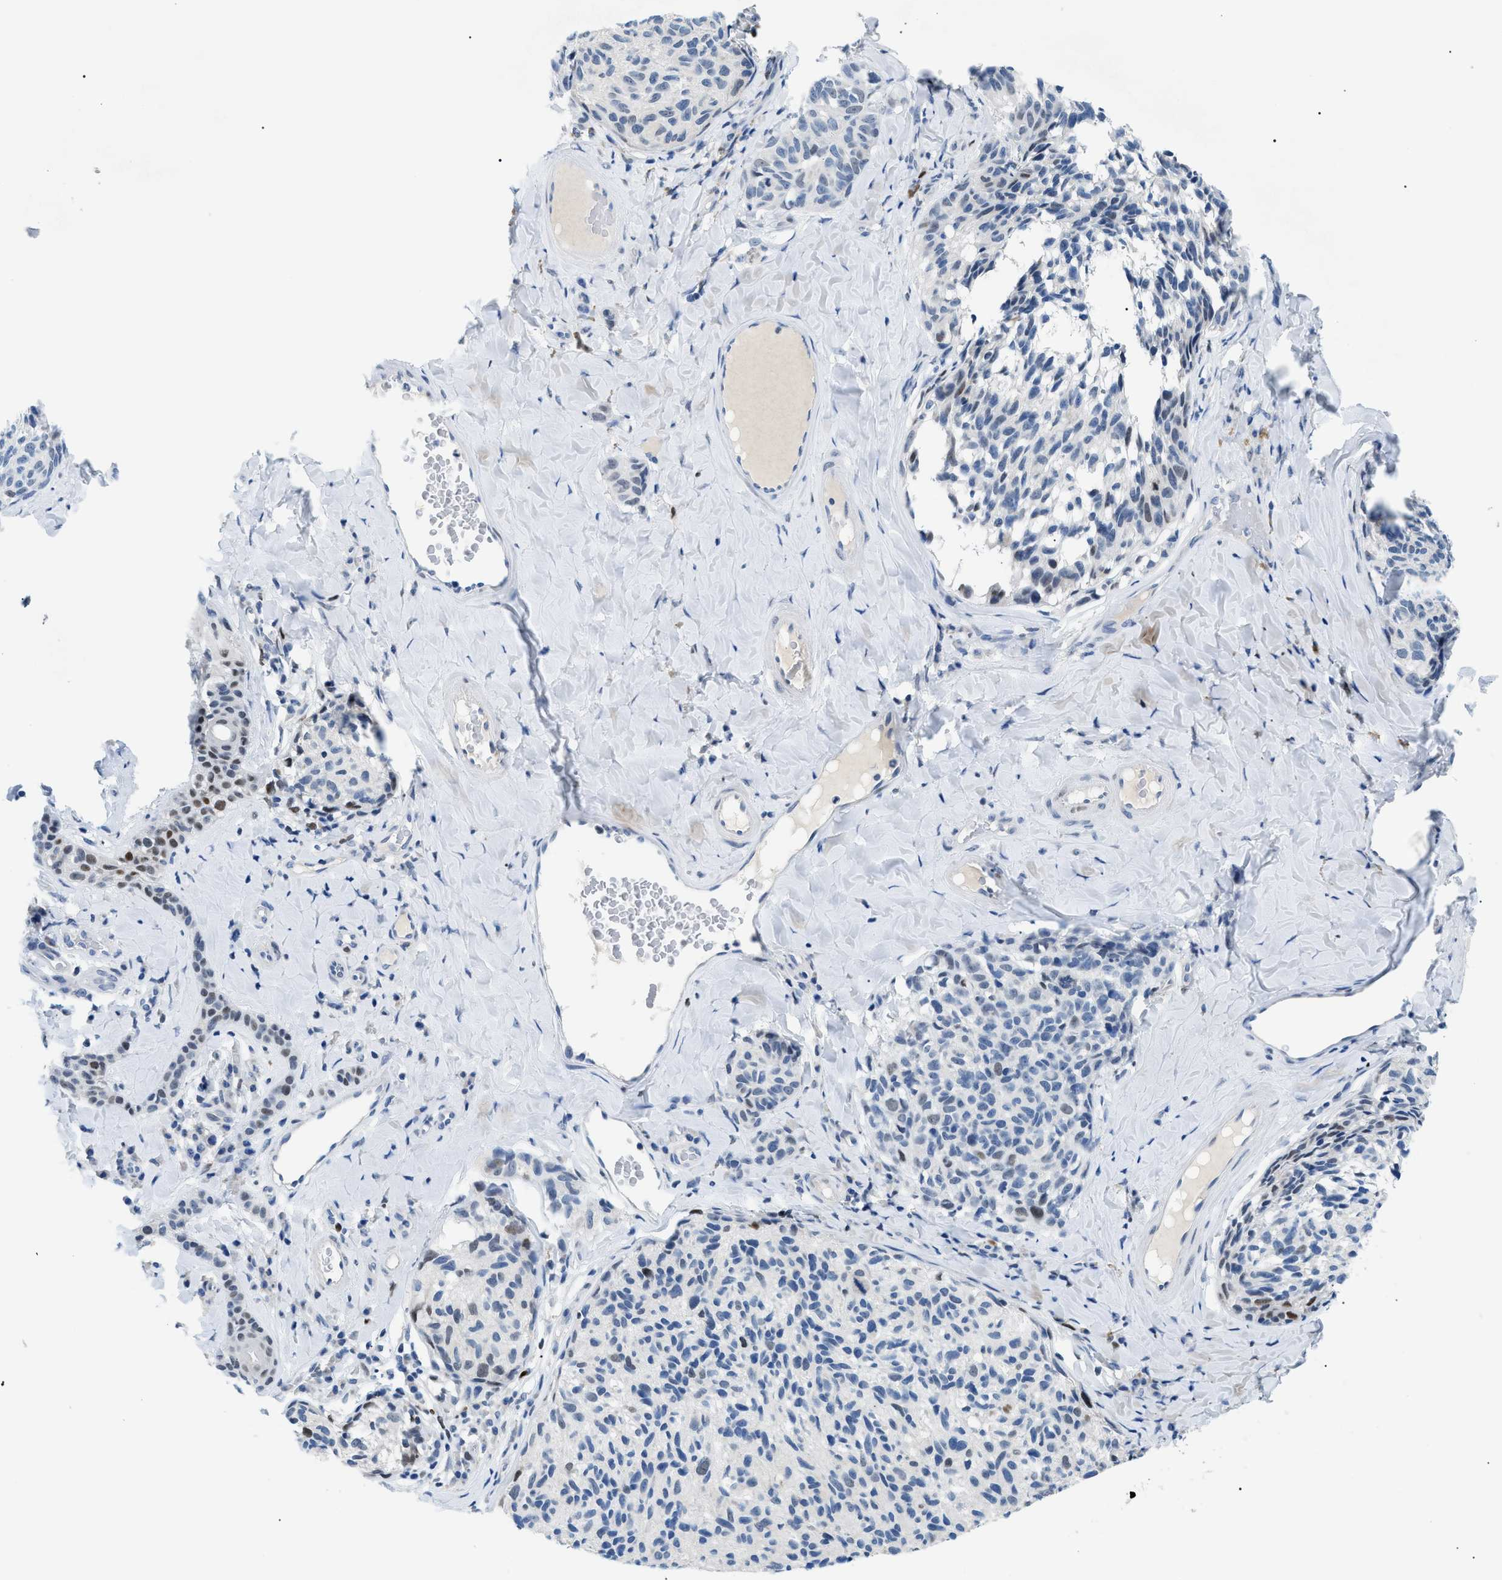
{"staining": {"intensity": "moderate", "quantity": "<25%", "location": "nuclear"}, "tissue": "melanoma", "cell_type": "Tumor cells", "image_type": "cancer", "snomed": [{"axis": "morphology", "description": "Malignant melanoma, NOS"}, {"axis": "topography", "description": "Skin"}], "caption": "Immunohistochemical staining of malignant melanoma shows low levels of moderate nuclear protein positivity in about <25% of tumor cells.", "gene": "SMARCC1", "patient": {"sex": "female", "age": 73}}